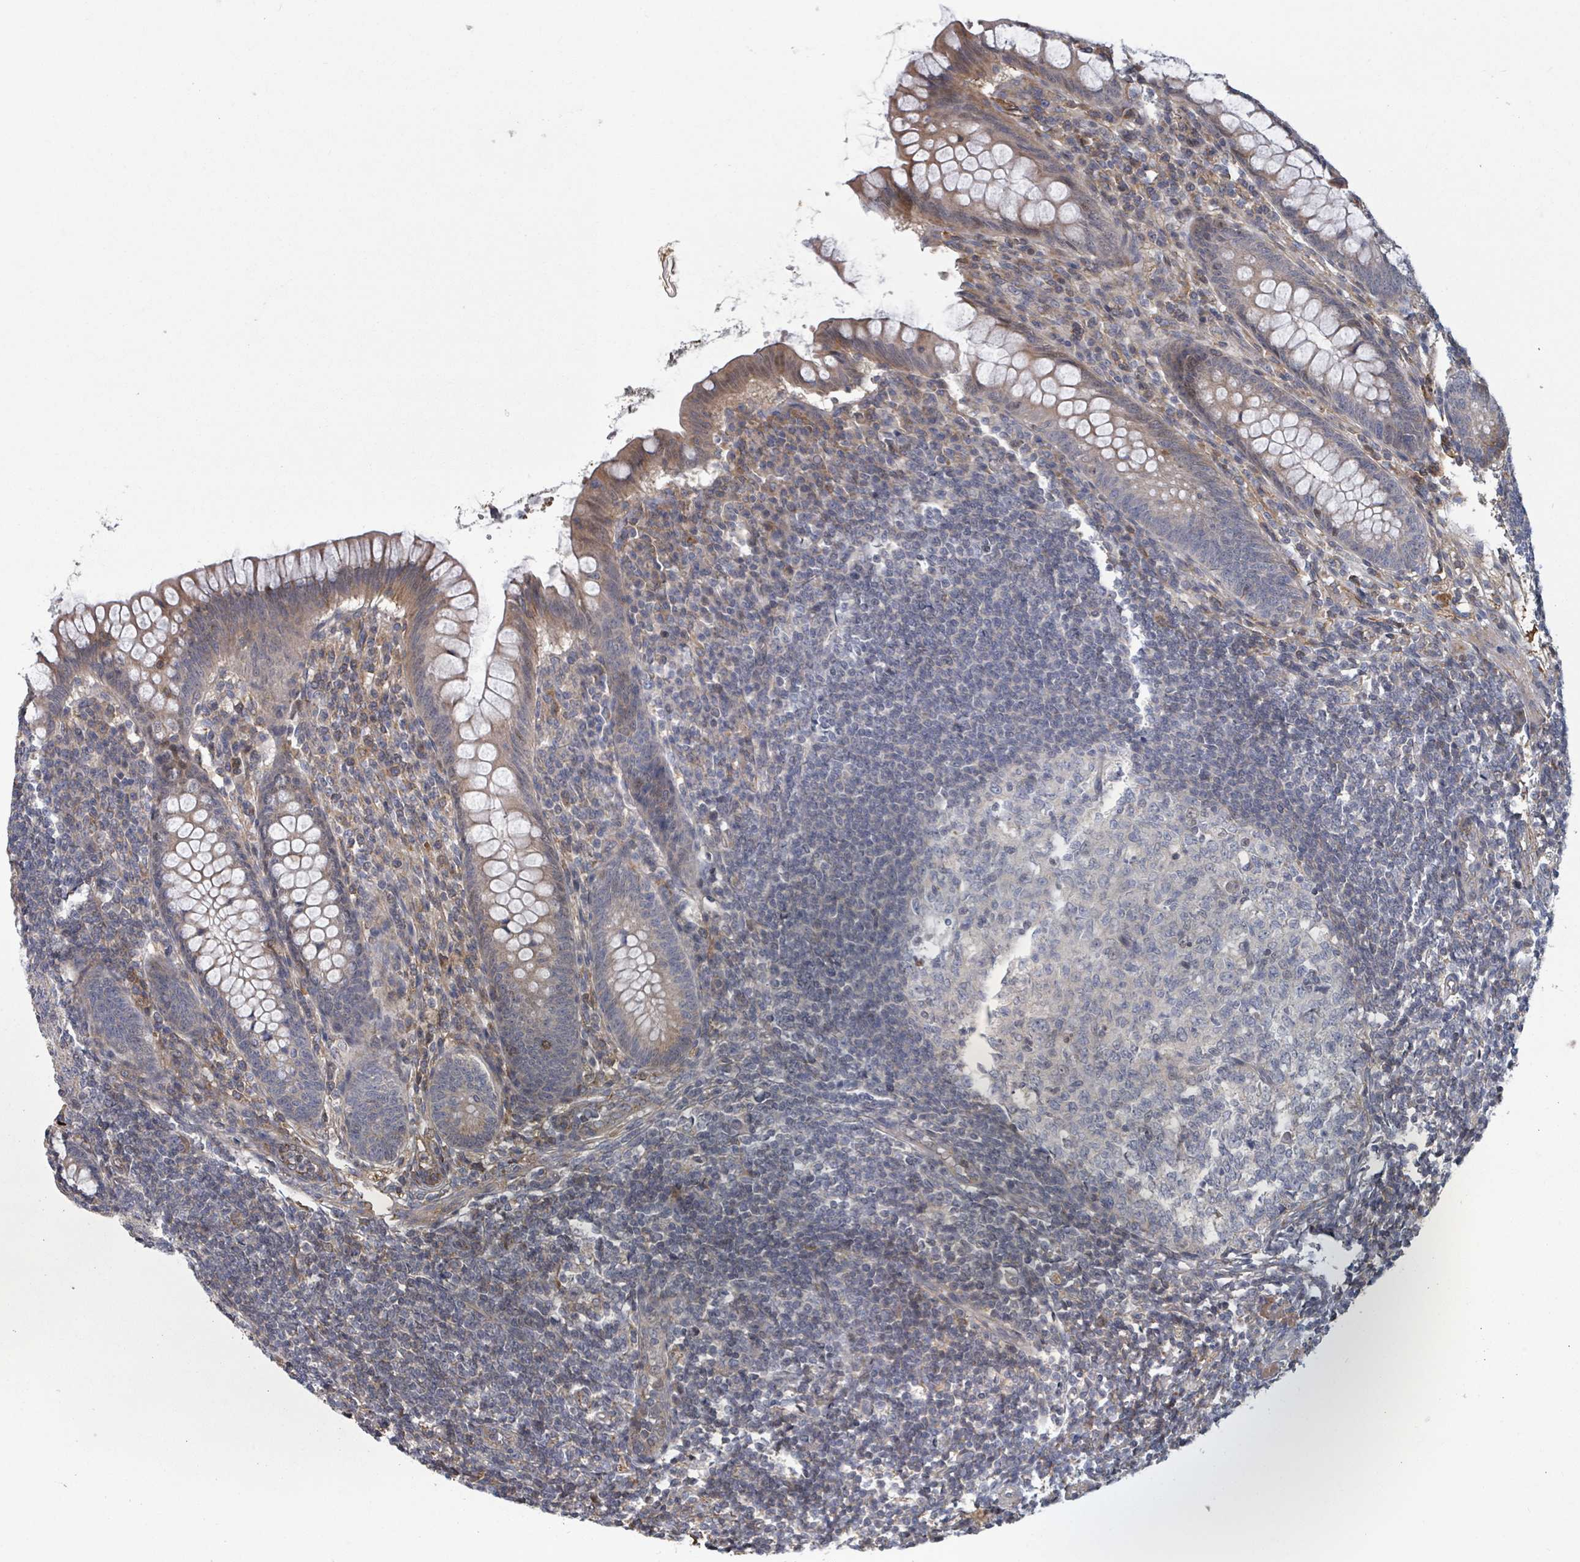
{"staining": {"intensity": "moderate", "quantity": "25%-75%", "location": "cytoplasmic/membranous,nuclear"}, "tissue": "appendix", "cell_type": "Glandular cells", "image_type": "normal", "snomed": [{"axis": "morphology", "description": "Normal tissue, NOS"}, {"axis": "topography", "description": "Appendix"}], "caption": "The histopathology image exhibits a brown stain indicating the presence of a protein in the cytoplasmic/membranous,nuclear of glandular cells in appendix.", "gene": "GABBR1", "patient": {"sex": "female", "age": 33}}